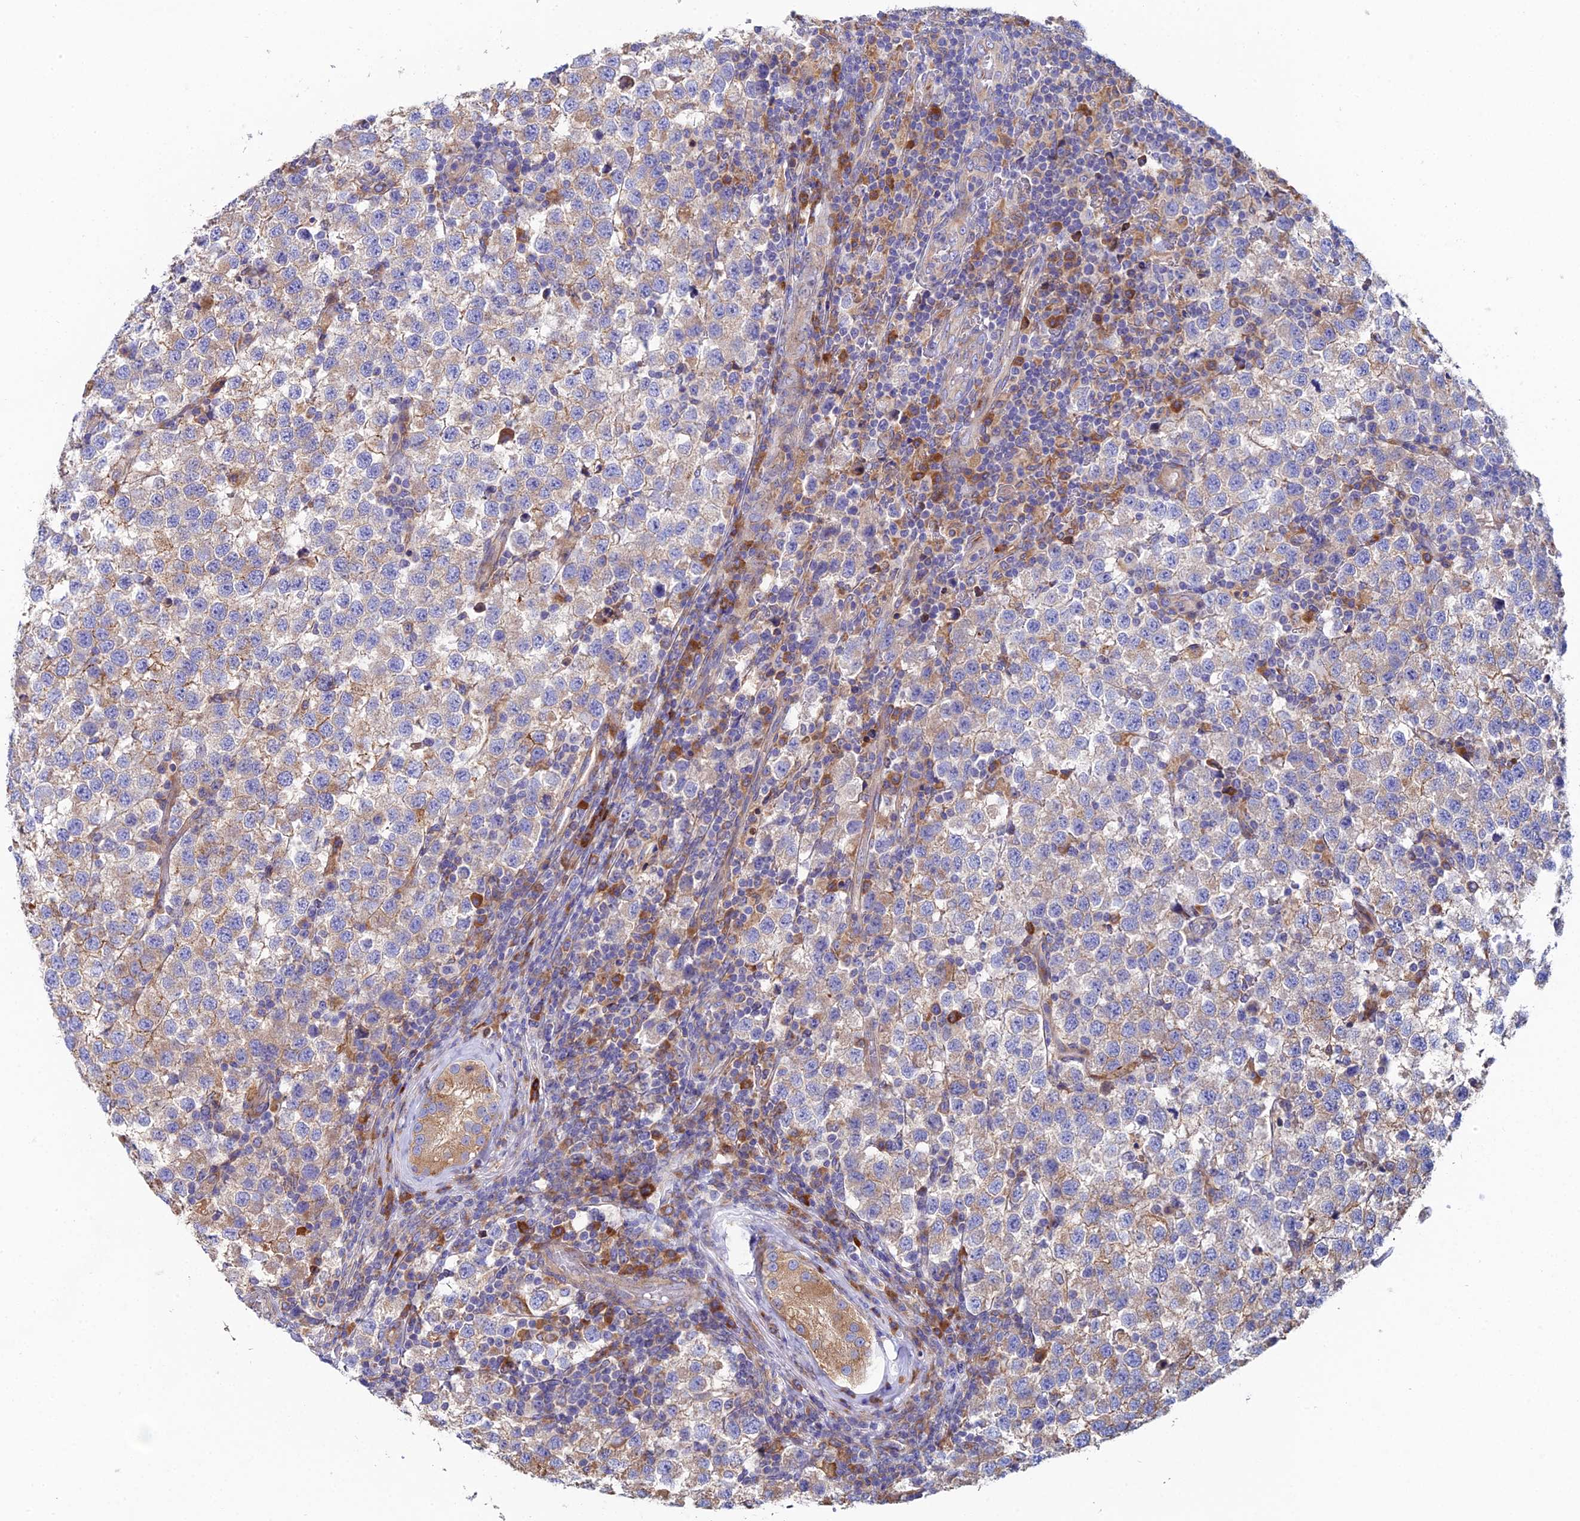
{"staining": {"intensity": "weak", "quantity": "<25%", "location": "cytoplasmic/membranous"}, "tissue": "testis cancer", "cell_type": "Tumor cells", "image_type": "cancer", "snomed": [{"axis": "morphology", "description": "Seminoma, NOS"}, {"axis": "topography", "description": "Testis"}], "caption": "Immunohistochemistry (IHC) of human seminoma (testis) reveals no expression in tumor cells. (Brightfield microscopy of DAB (3,3'-diaminobenzidine) immunohistochemistry (IHC) at high magnification).", "gene": "CLCN3", "patient": {"sex": "male", "age": 34}}